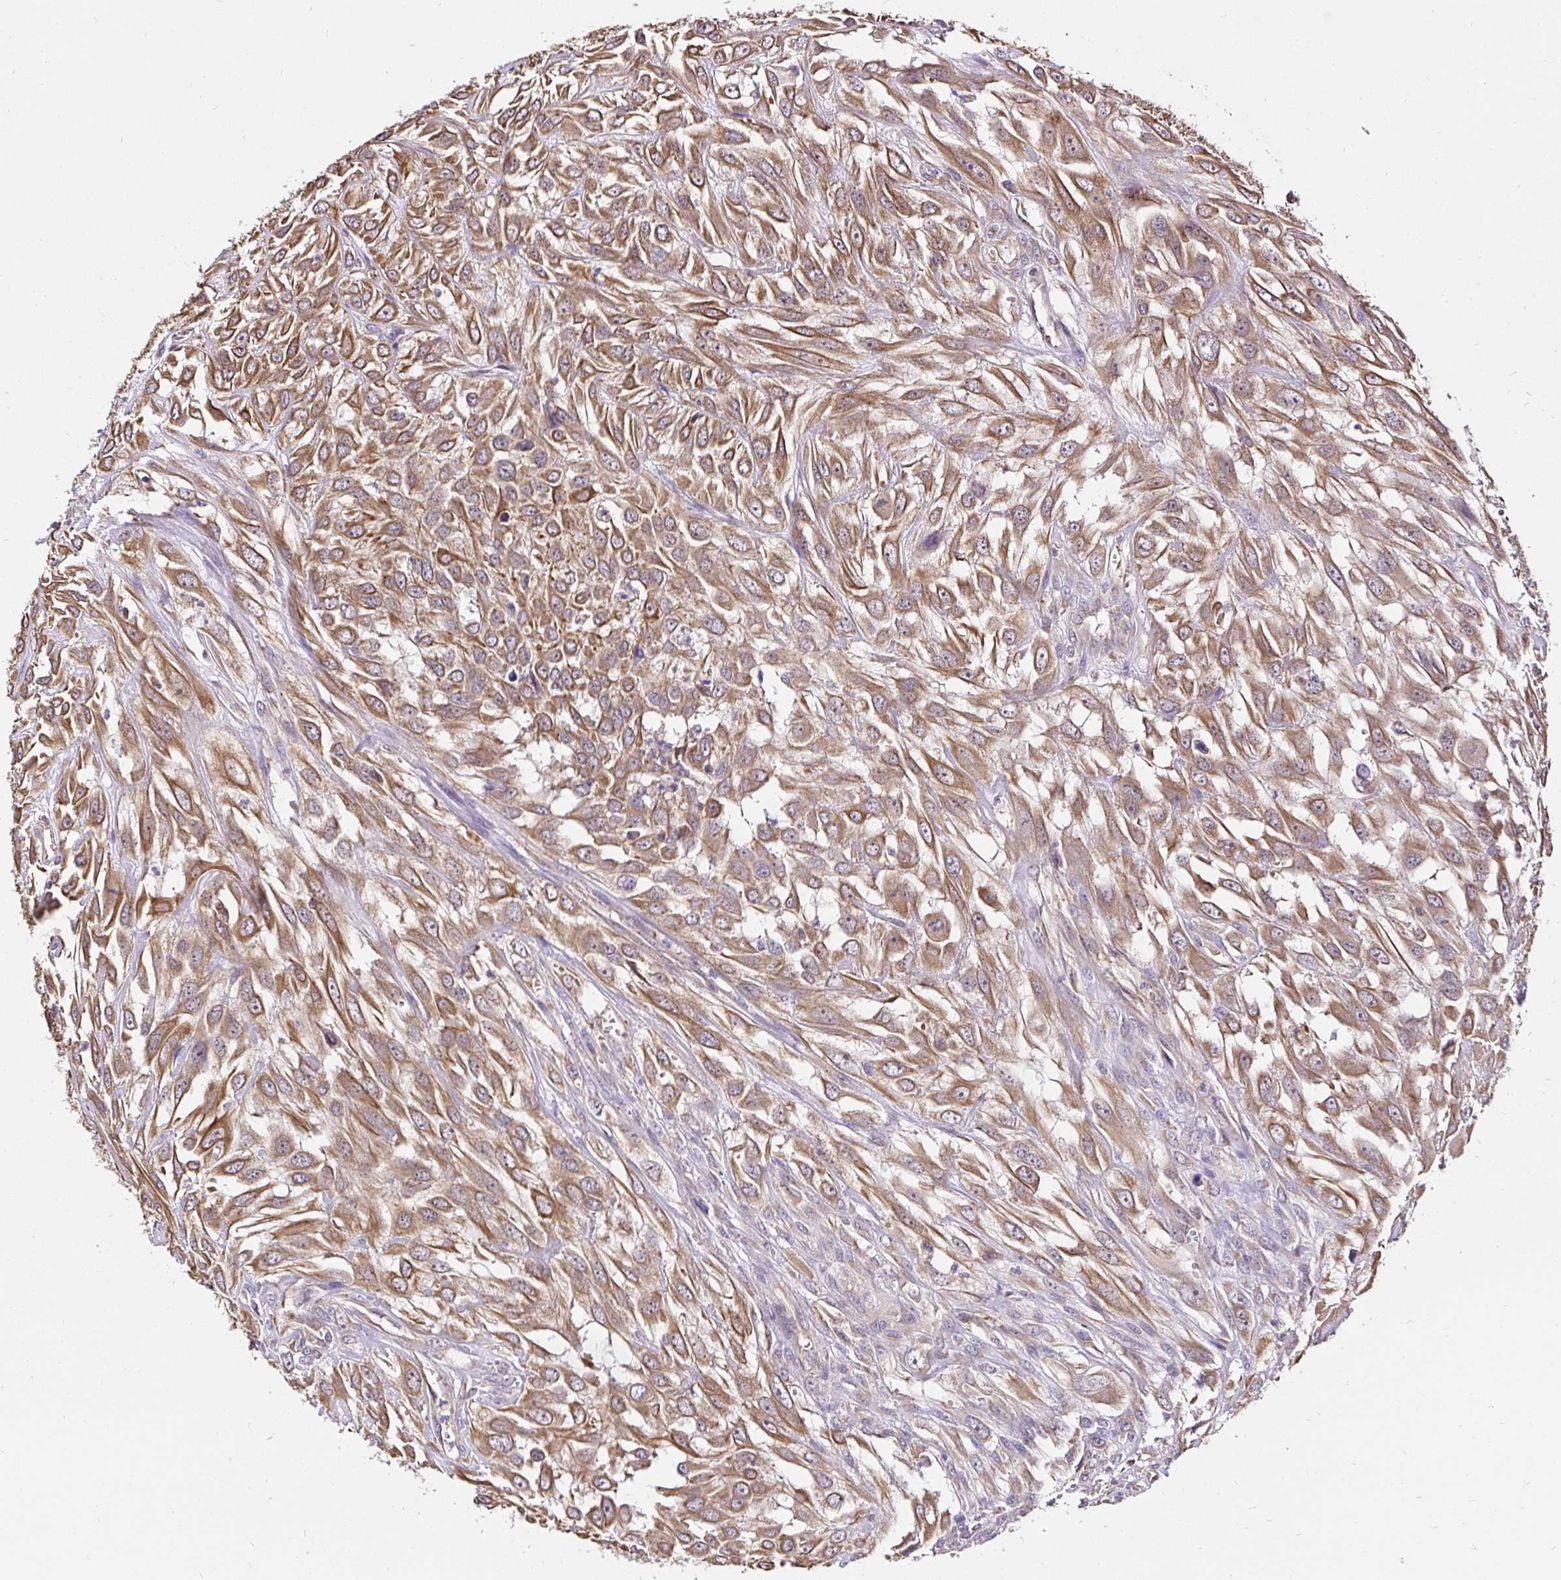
{"staining": {"intensity": "moderate", "quantity": ">75%", "location": "cytoplasmic/membranous"}, "tissue": "urothelial cancer", "cell_type": "Tumor cells", "image_type": "cancer", "snomed": [{"axis": "morphology", "description": "Urothelial carcinoma, High grade"}, {"axis": "topography", "description": "Urinary bladder"}], "caption": "Moderate cytoplasmic/membranous staining is present in approximately >75% of tumor cells in high-grade urothelial carcinoma.", "gene": "CCDC122", "patient": {"sex": "male", "age": 67}}